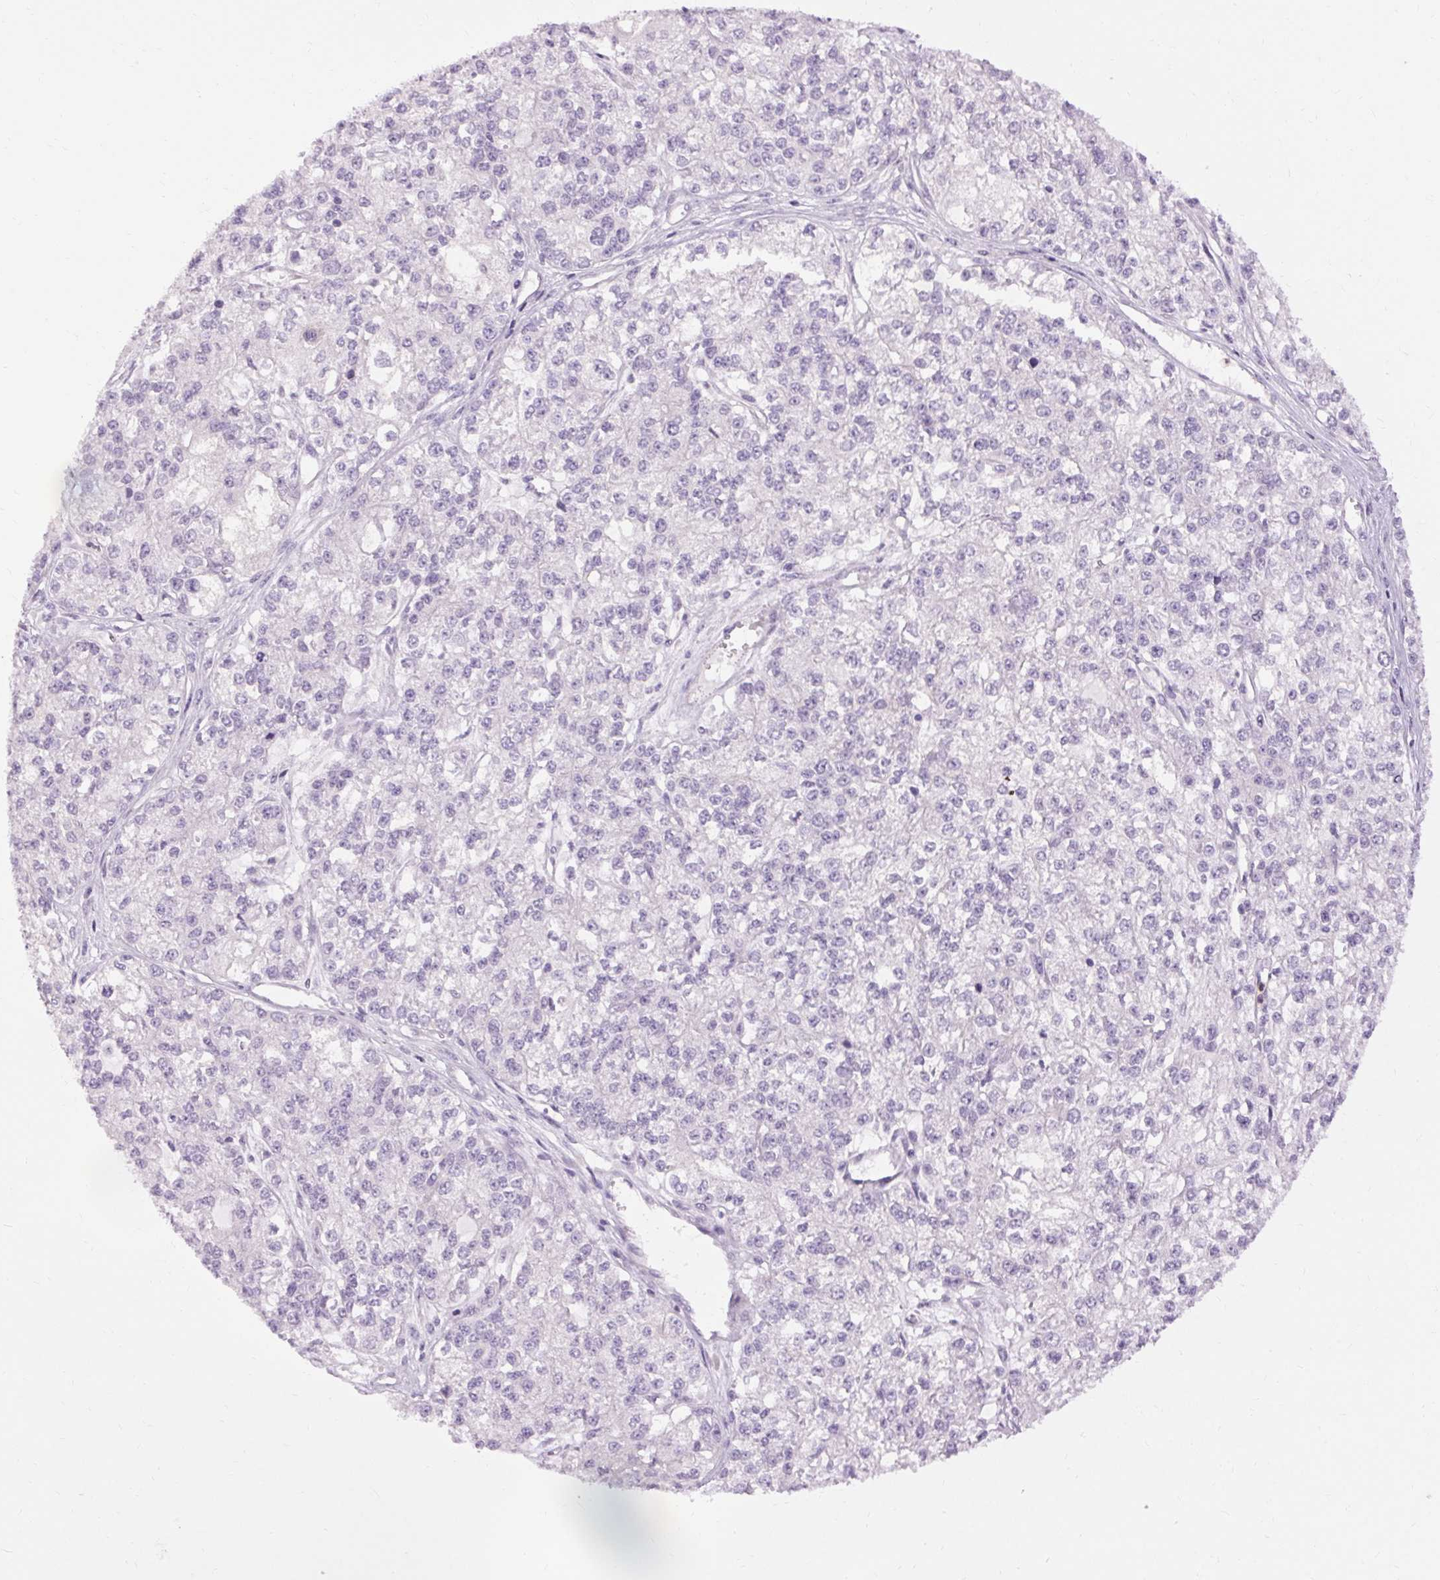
{"staining": {"intensity": "negative", "quantity": "none", "location": "none"}, "tissue": "ovarian cancer", "cell_type": "Tumor cells", "image_type": "cancer", "snomed": [{"axis": "morphology", "description": "Carcinoma, endometroid"}, {"axis": "topography", "description": "Ovary"}], "caption": "This is an immunohistochemistry image of ovarian endometroid carcinoma. There is no expression in tumor cells.", "gene": "TM6SF1", "patient": {"sex": "female", "age": 64}}